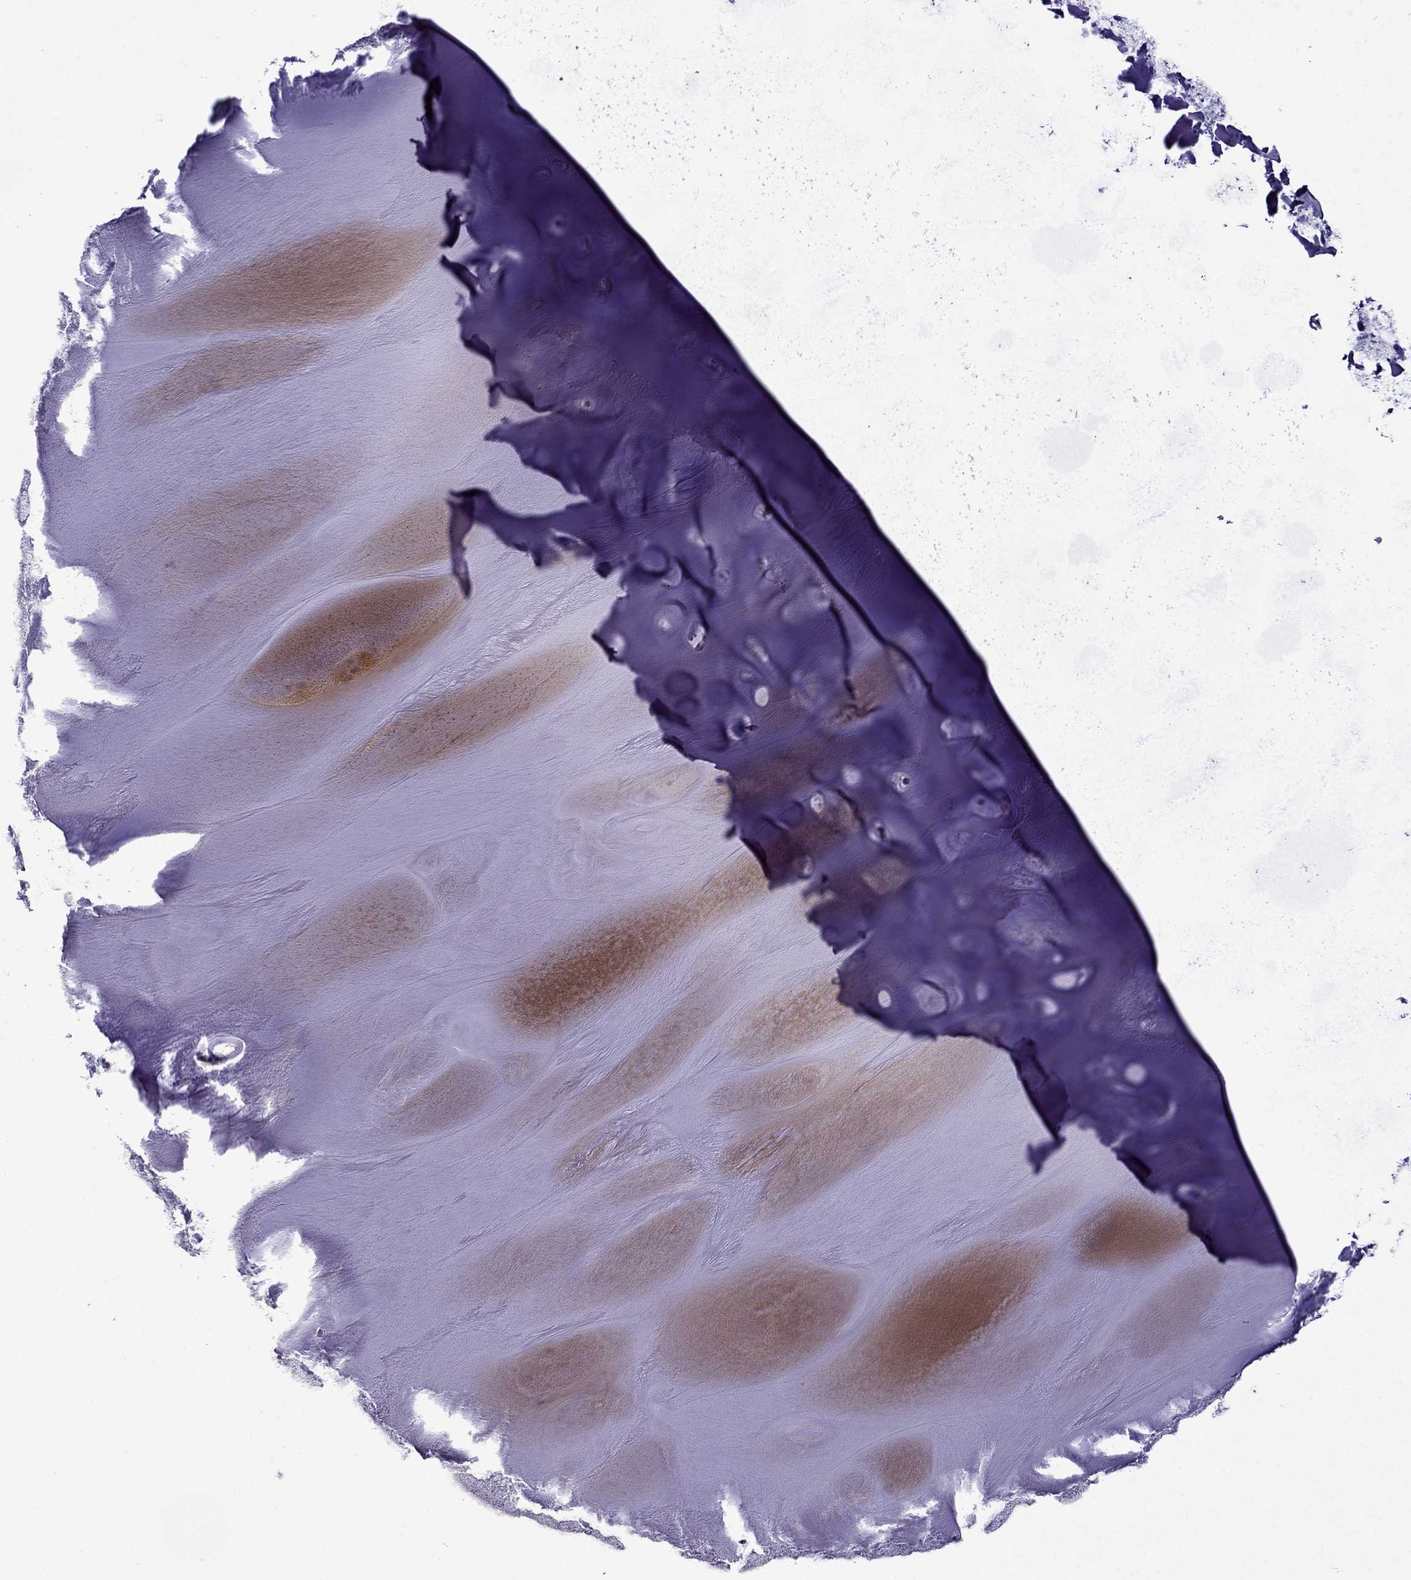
{"staining": {"intensity": "negative", "quantity": "none", "location": "none"}, "tissue": "adipose tissue", "cell_type": "Adipocytes", "image_type": "normal", "snomed": [{"axis": "morphology", "description": "Normal tissue, NOS"}, {"axis": "morphology", "description": "Squamous cell carcinoma, NOS"}, {"axis": "topography", "description": "Cartilage tissue"}, {"axis": "topography", "description": "Bronchus"}, {"axis": "topography", "description": "Lung"}], "caption": "Micrograph shows no protein positivity in adipocytes of benign adipose tissue.", "gene": "TDRD1", "patient": {"sex": "male", "age": 66}}